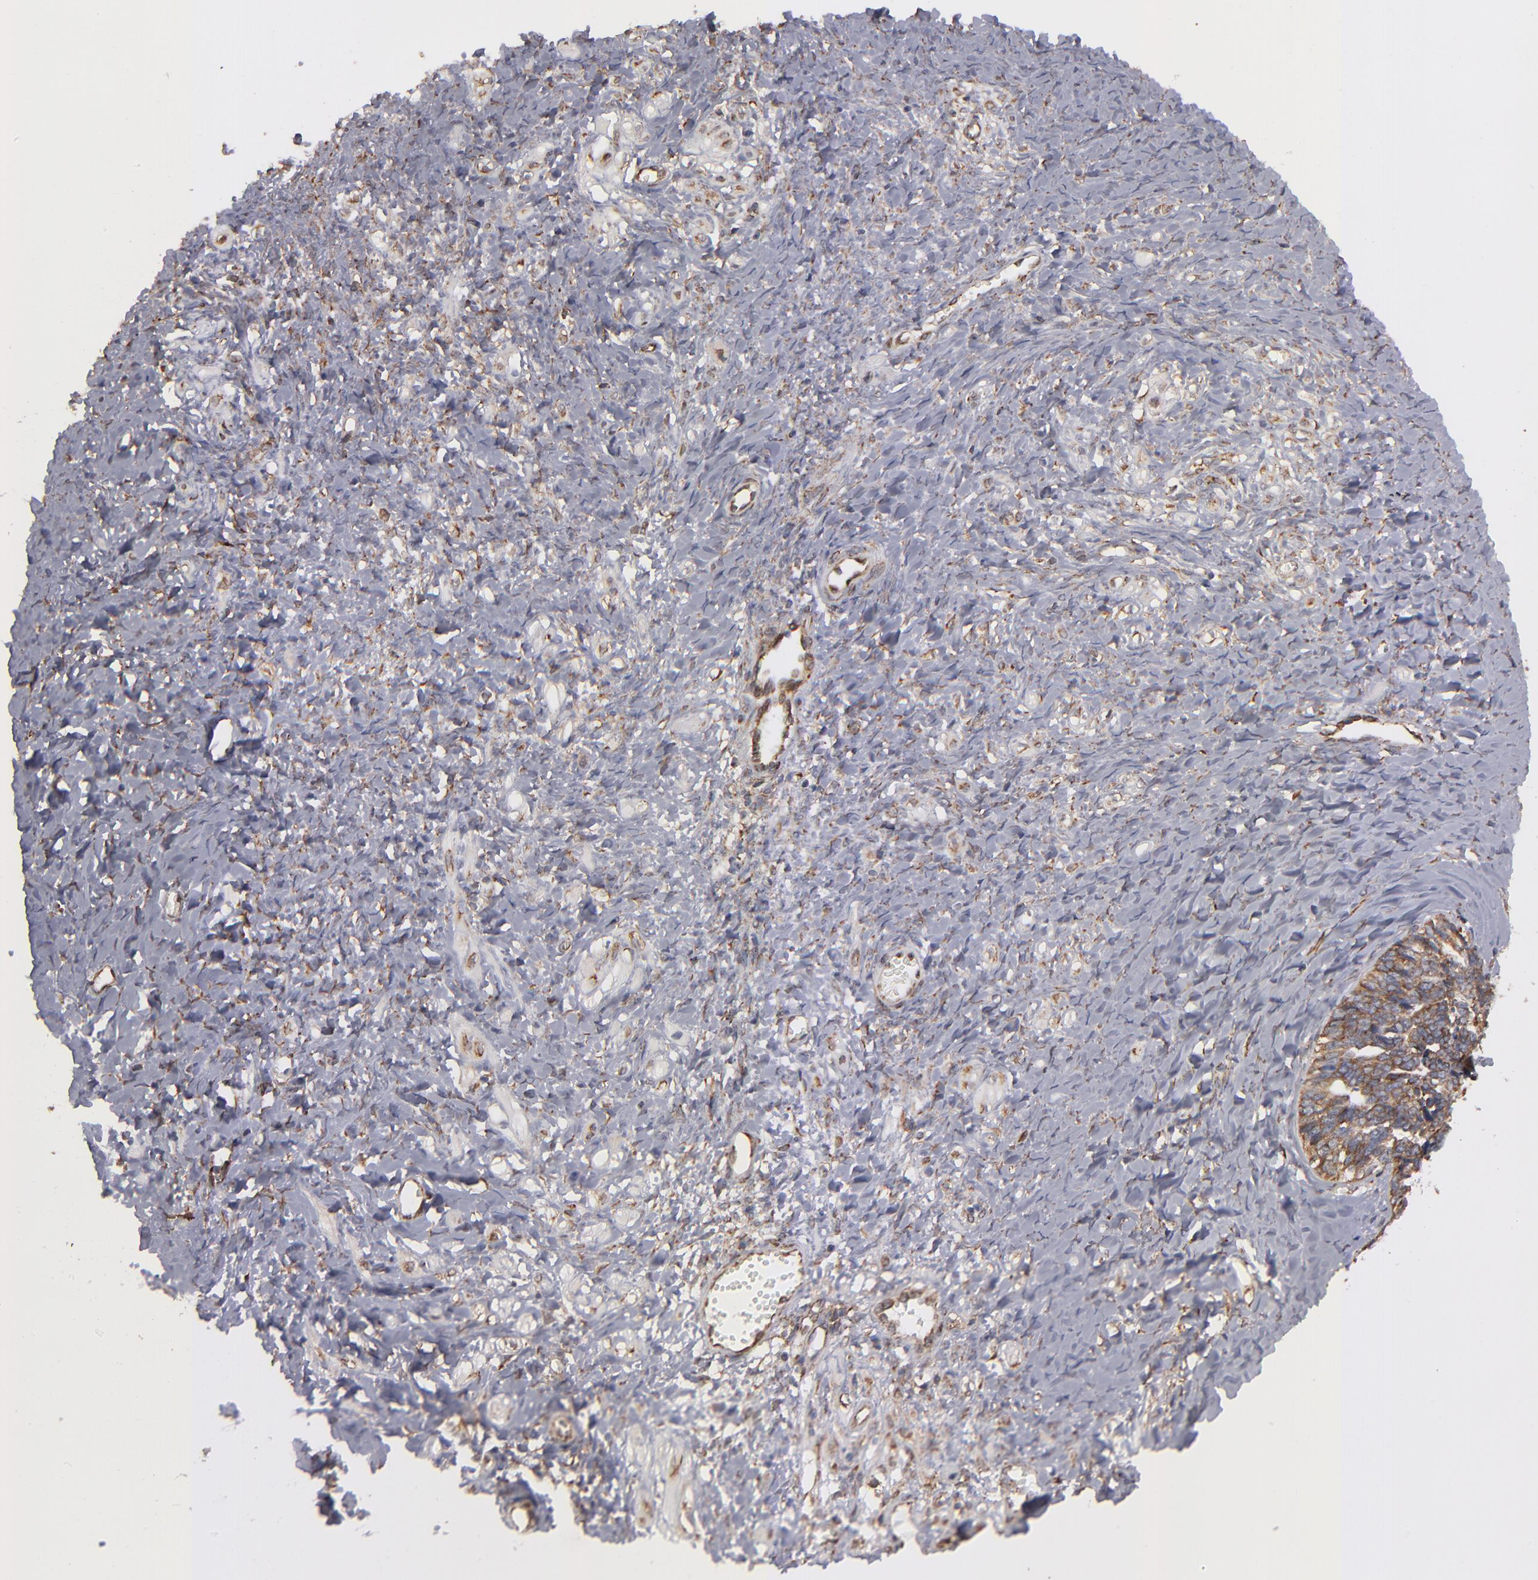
{"staining": {"intensity": "moderate", "quantity": ">75%", "location": "cytoplasmic/membranous"}, "tissue": "ovarian cancer", "cell_type": "Tumor cells", "image_type": "cancer", "snomed": [{"axis": "morphology", "description": "Cystadenocarcinoma, serous, NOS"}, {"axis": "topography", "description": "Ovary"}], "caption": "Brown immunohistochemical staining in human ovarian serous cystadenocarcinoma shows moderate cytoplasmic/membranous positivity in about >75% of tumor cells.", "gene": "KTN1", "patient": {"sex": "female", "age": 77}}